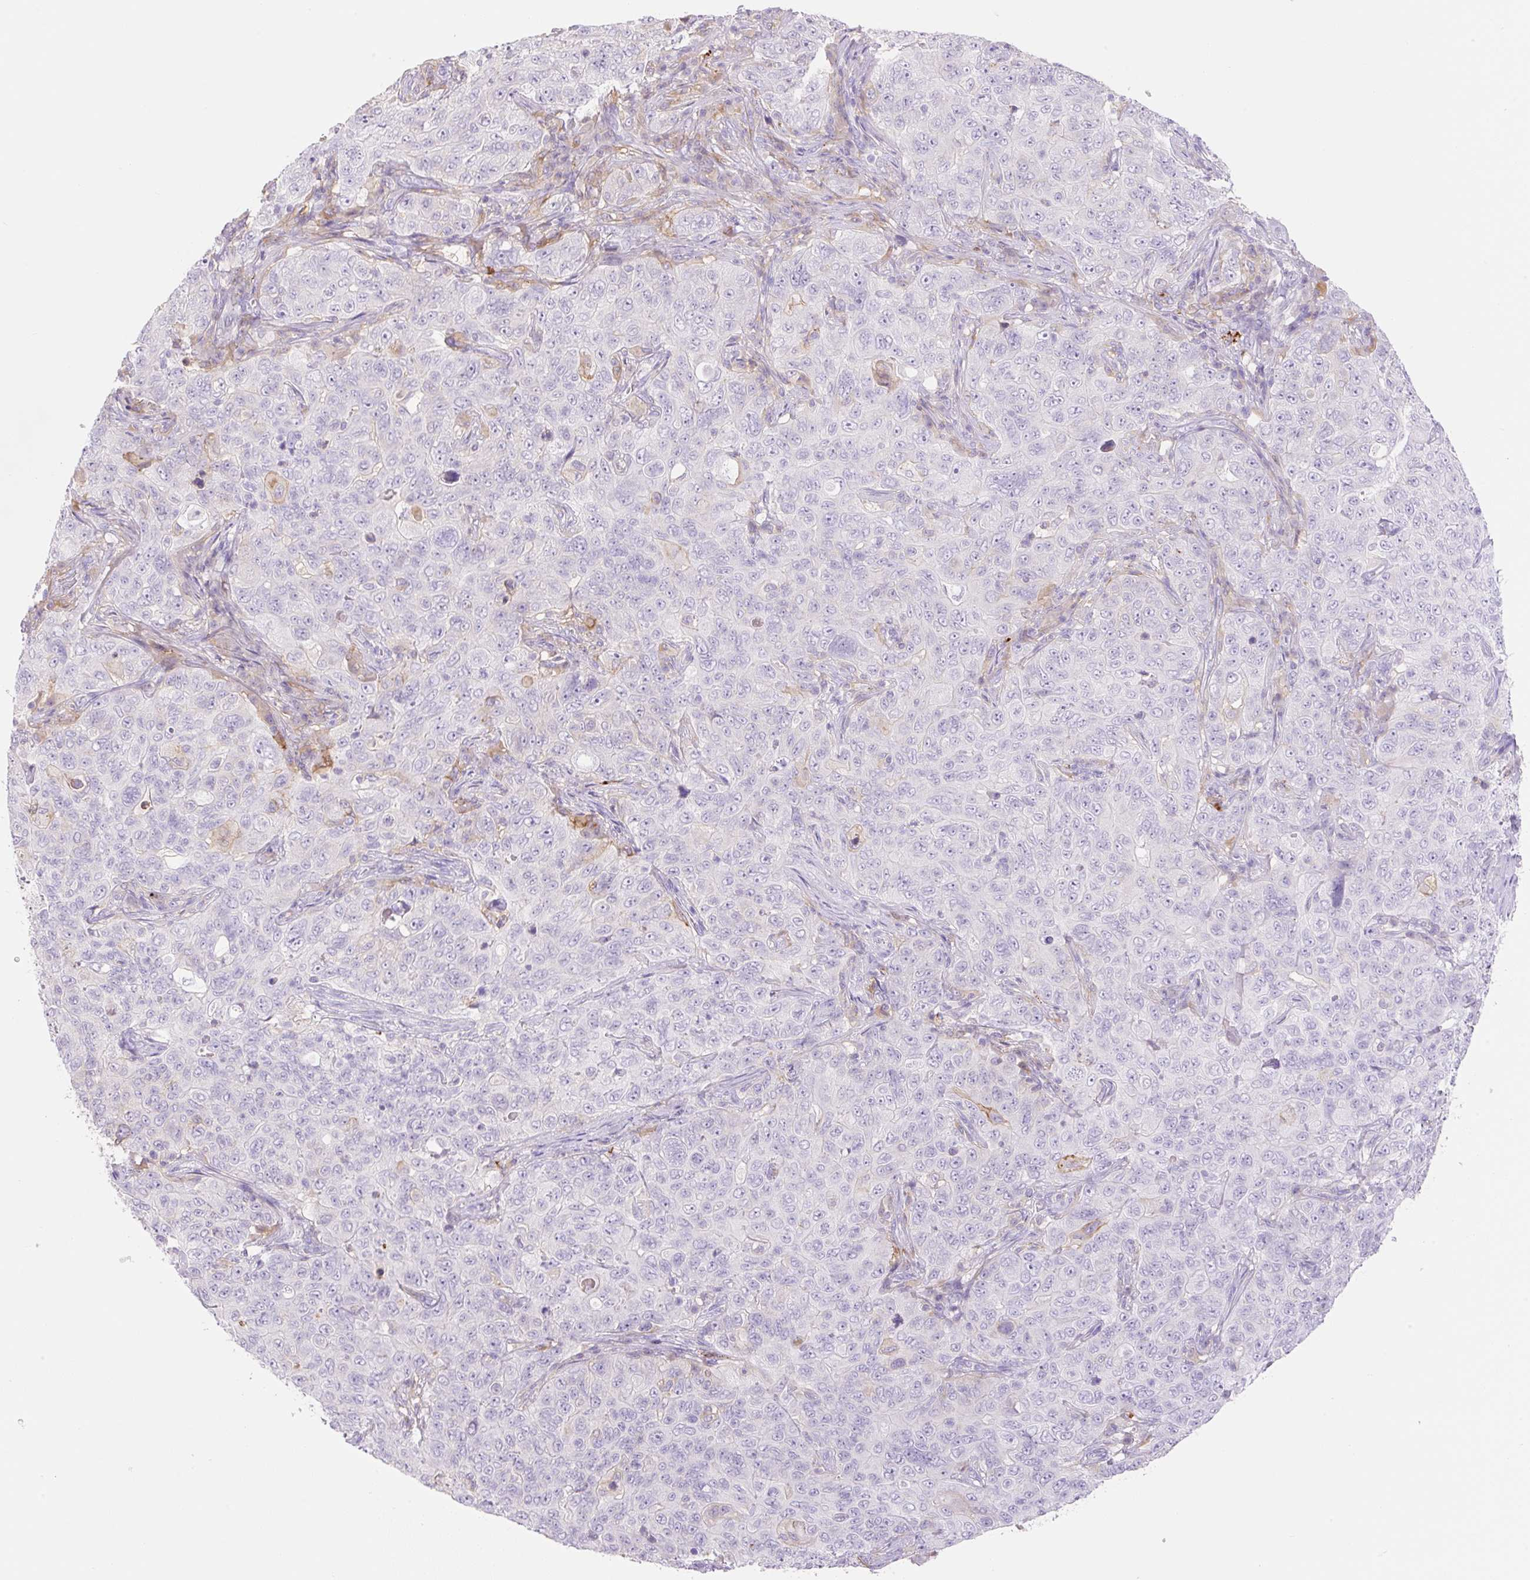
{"staining": {"intensity": "negative", "quantity": "none", "location": "none"}, "tissue": "pancreatic cancer", "cell_type": "Tumor cells", "image_type": "cancer", "snomed": [{"axis": "morphology", "description": "Adenocarcinoma, NOS"}, {"axis": "topography", "description": "Pancreas"}], "caption": "DAB (3,3'-diaminobenzidine) immunohistochemical staining of pancreatic cancer (adenocarcinoma) displays no significant expression in tumor cells.", "gene": "TDRD15", "patient": {"sex": "male", "age": 68}}